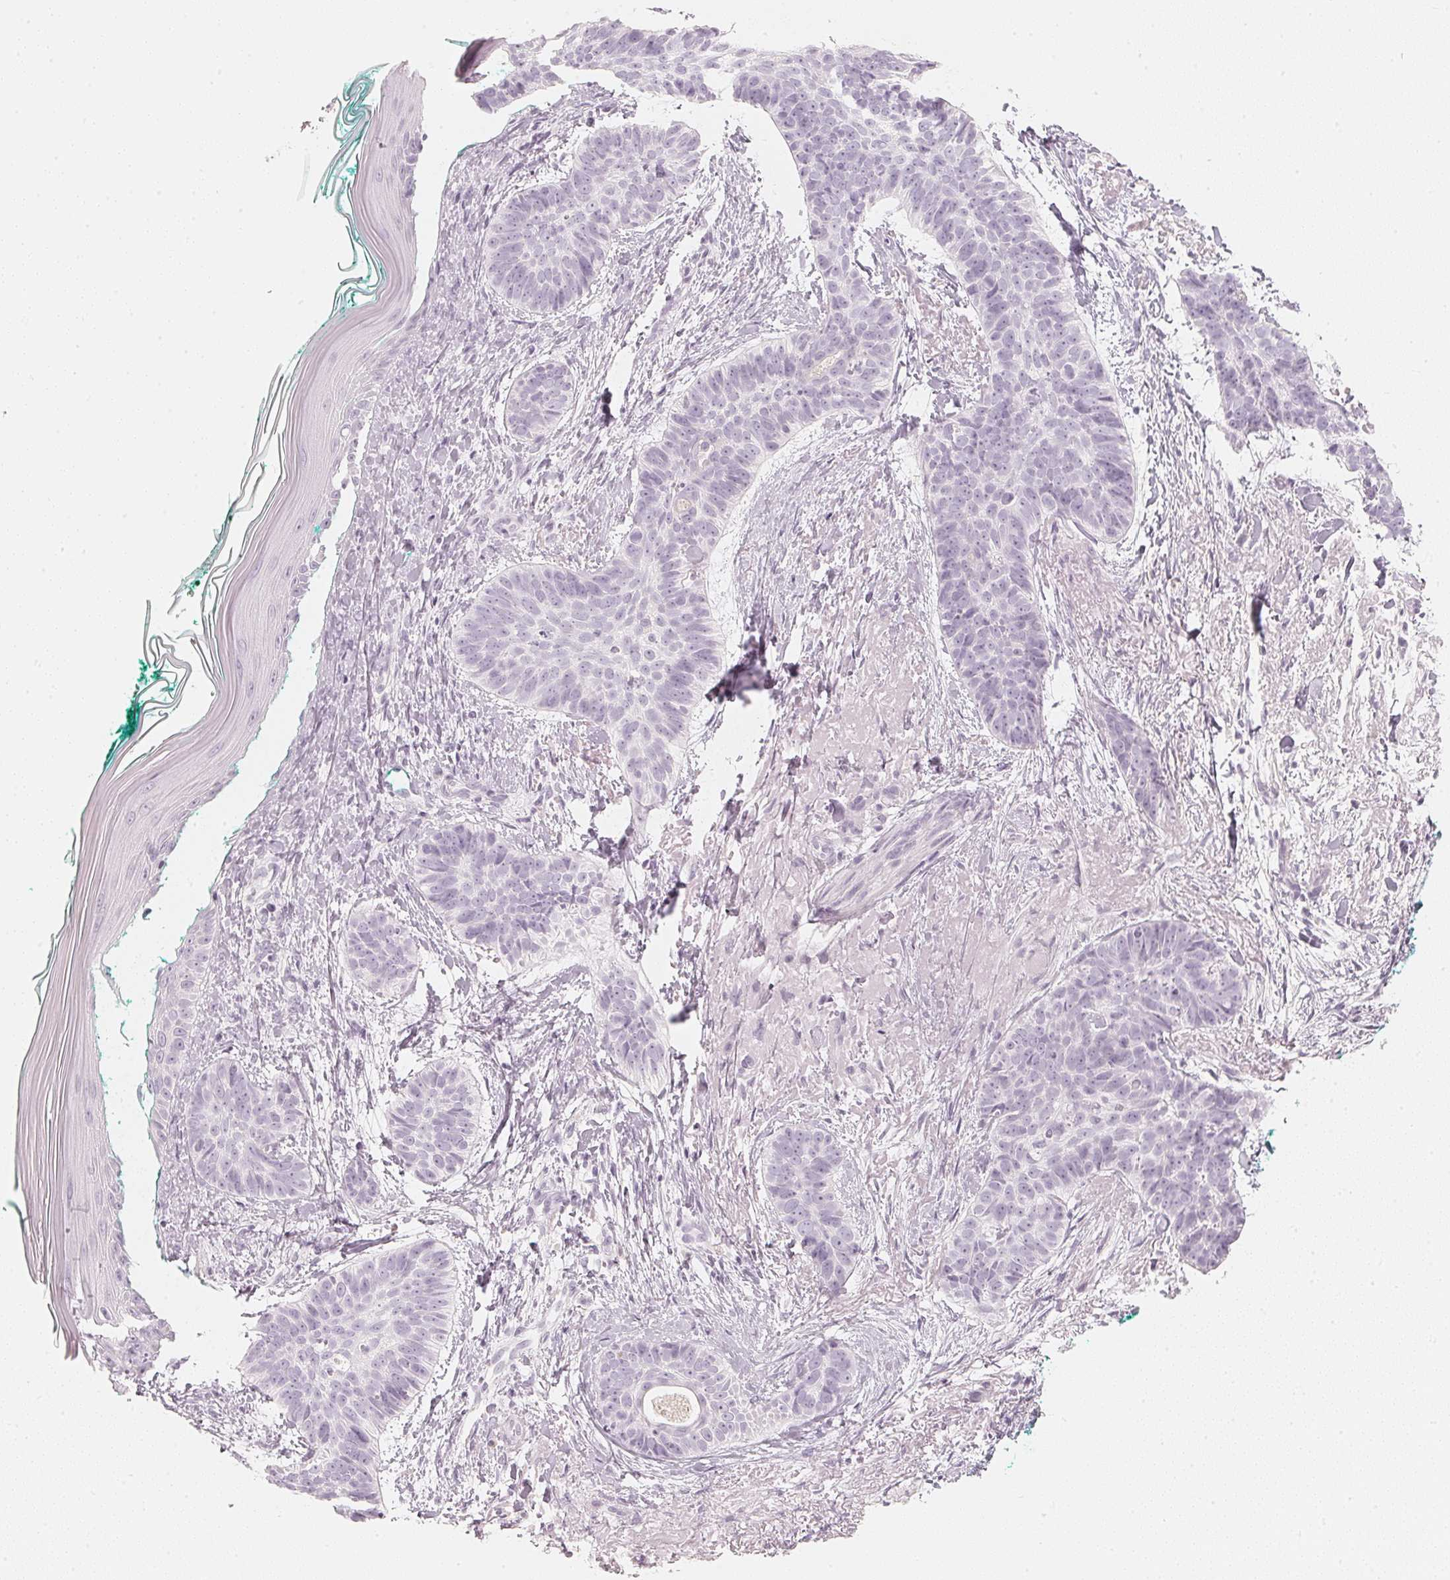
{"staining": {"intensity": "negative", "quantity": "none", "location": "none"}, "tissue": "skin cancer", "cell_type": "Tumor cells", "image_type": "cancer", "snomed": [{"axis": "morphology", "description": "Basal cell carcinoma"}, {"axis": "topography", "description": "Skin"}, {"axis": "topography", "description": "Skin of face"}, {"axis": "topography", "description": "Skin of nose"}], "caption": "Immunohistochemistry (IHC) of basal cell carcinoma (skin) exhibits no expression in tumor cells.", "gene": "SLC22A8", "patient": {"sex": "female", "age": 86}}